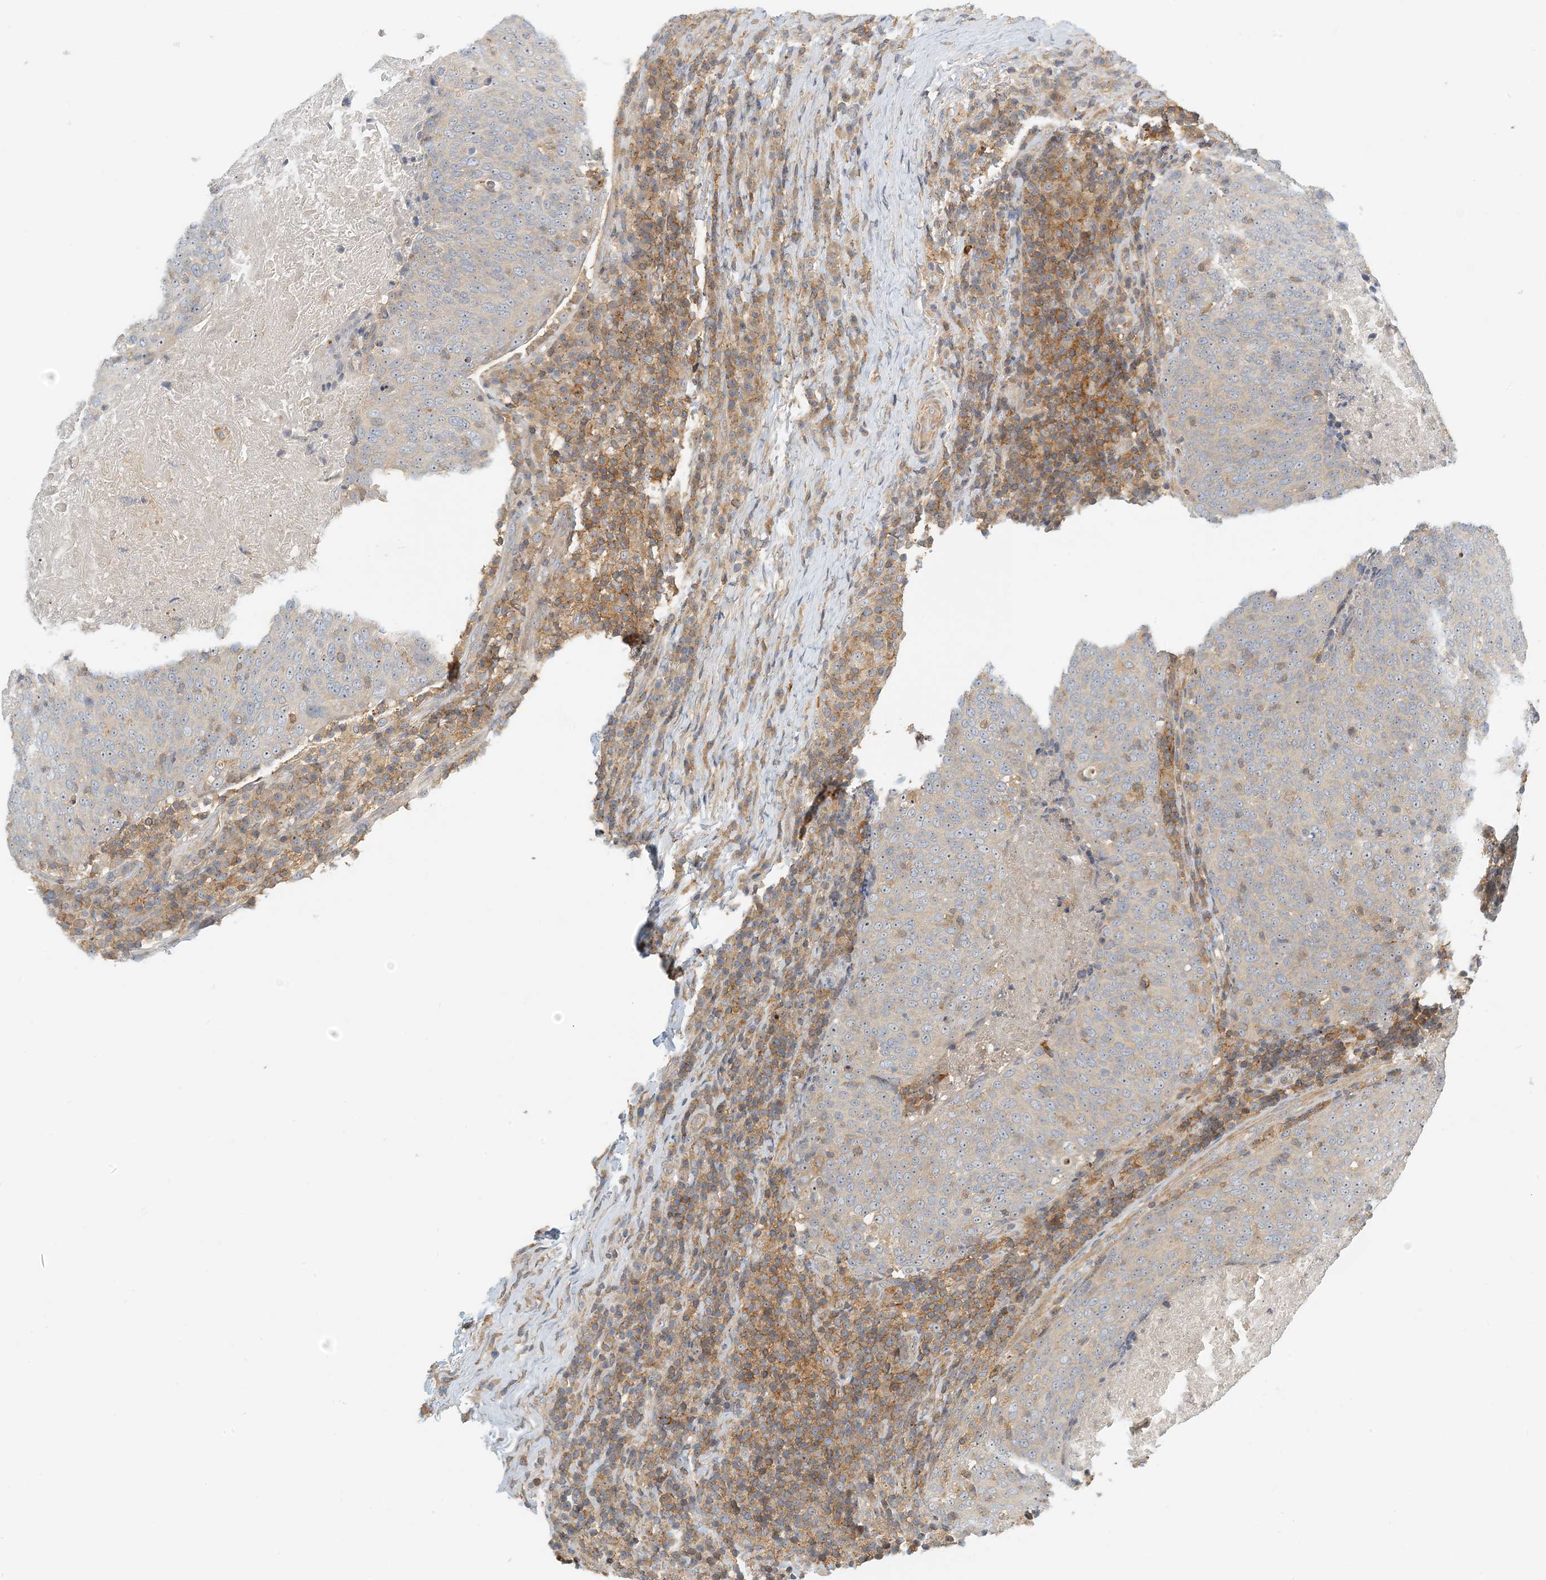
{"staining": {"intensity": "negative", "quantity": "none", "location": "none"}, "tissue": "head and neck cancer", "cell_type": "Tumor cells", "image_type": "cancer", "snomed": [{"axis": "morphology", "description": "Squamous cell carcinoma, NOS"}, {"axis": "morphology", "description": "Squamous cell carcinoma, metastatic, NOS"}, {"axis": "topography", "description": "Lymph node"}, {"axis": "topography", "description": "Head-Neck"}], "caption": "Protein analysis of head and neck cancer (metastatic squamous cell carcinoma) exhibits no significant expression in tumor cells. (Brightfield microscopy of DAB (3,3'-diaminobenzidine) immunohistochemistry (IHC) at high magnification).", "gene": "COLEC11", "patient": {"sex": "male", "age": 62}}